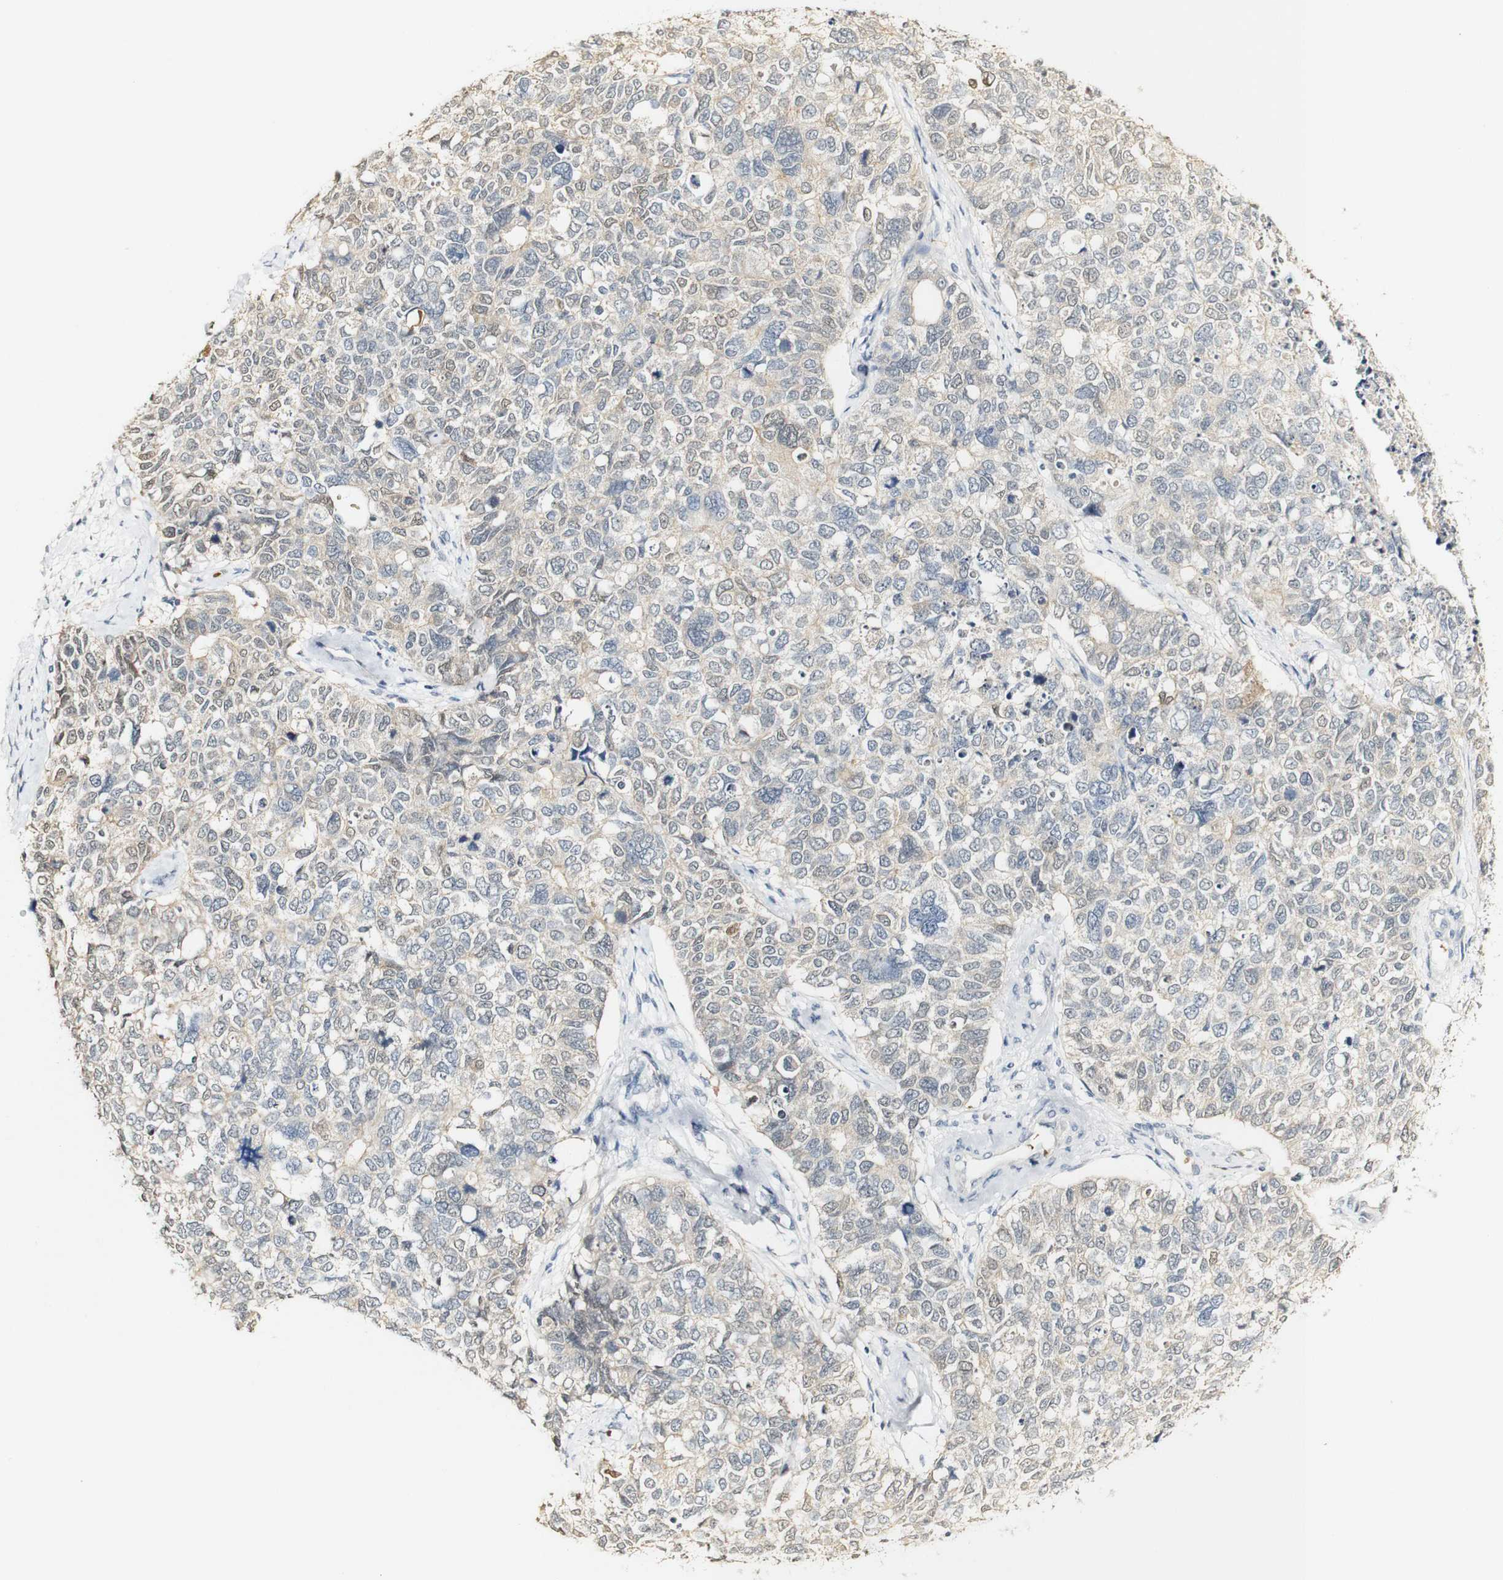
{"staining": {"intensity": "weak", "quantity": "<25%", "location": "cytoplasmic/membranous"}, "tissue": "cervical cancer", "cell_type": "Tumor cells", "image_type": "cancer", "snomed": [{"axis": "morphology", "description": "Squamous cell carcinoma, NOS"}, {"axis": "topography", "description": "Cervix"}], "caption": "A micrograph of human squamous cell carcinoma (cervical) is negative for staining in tumor cells.", "gene": "SYT7", "patient": {"sex": "female", "age": 63}}